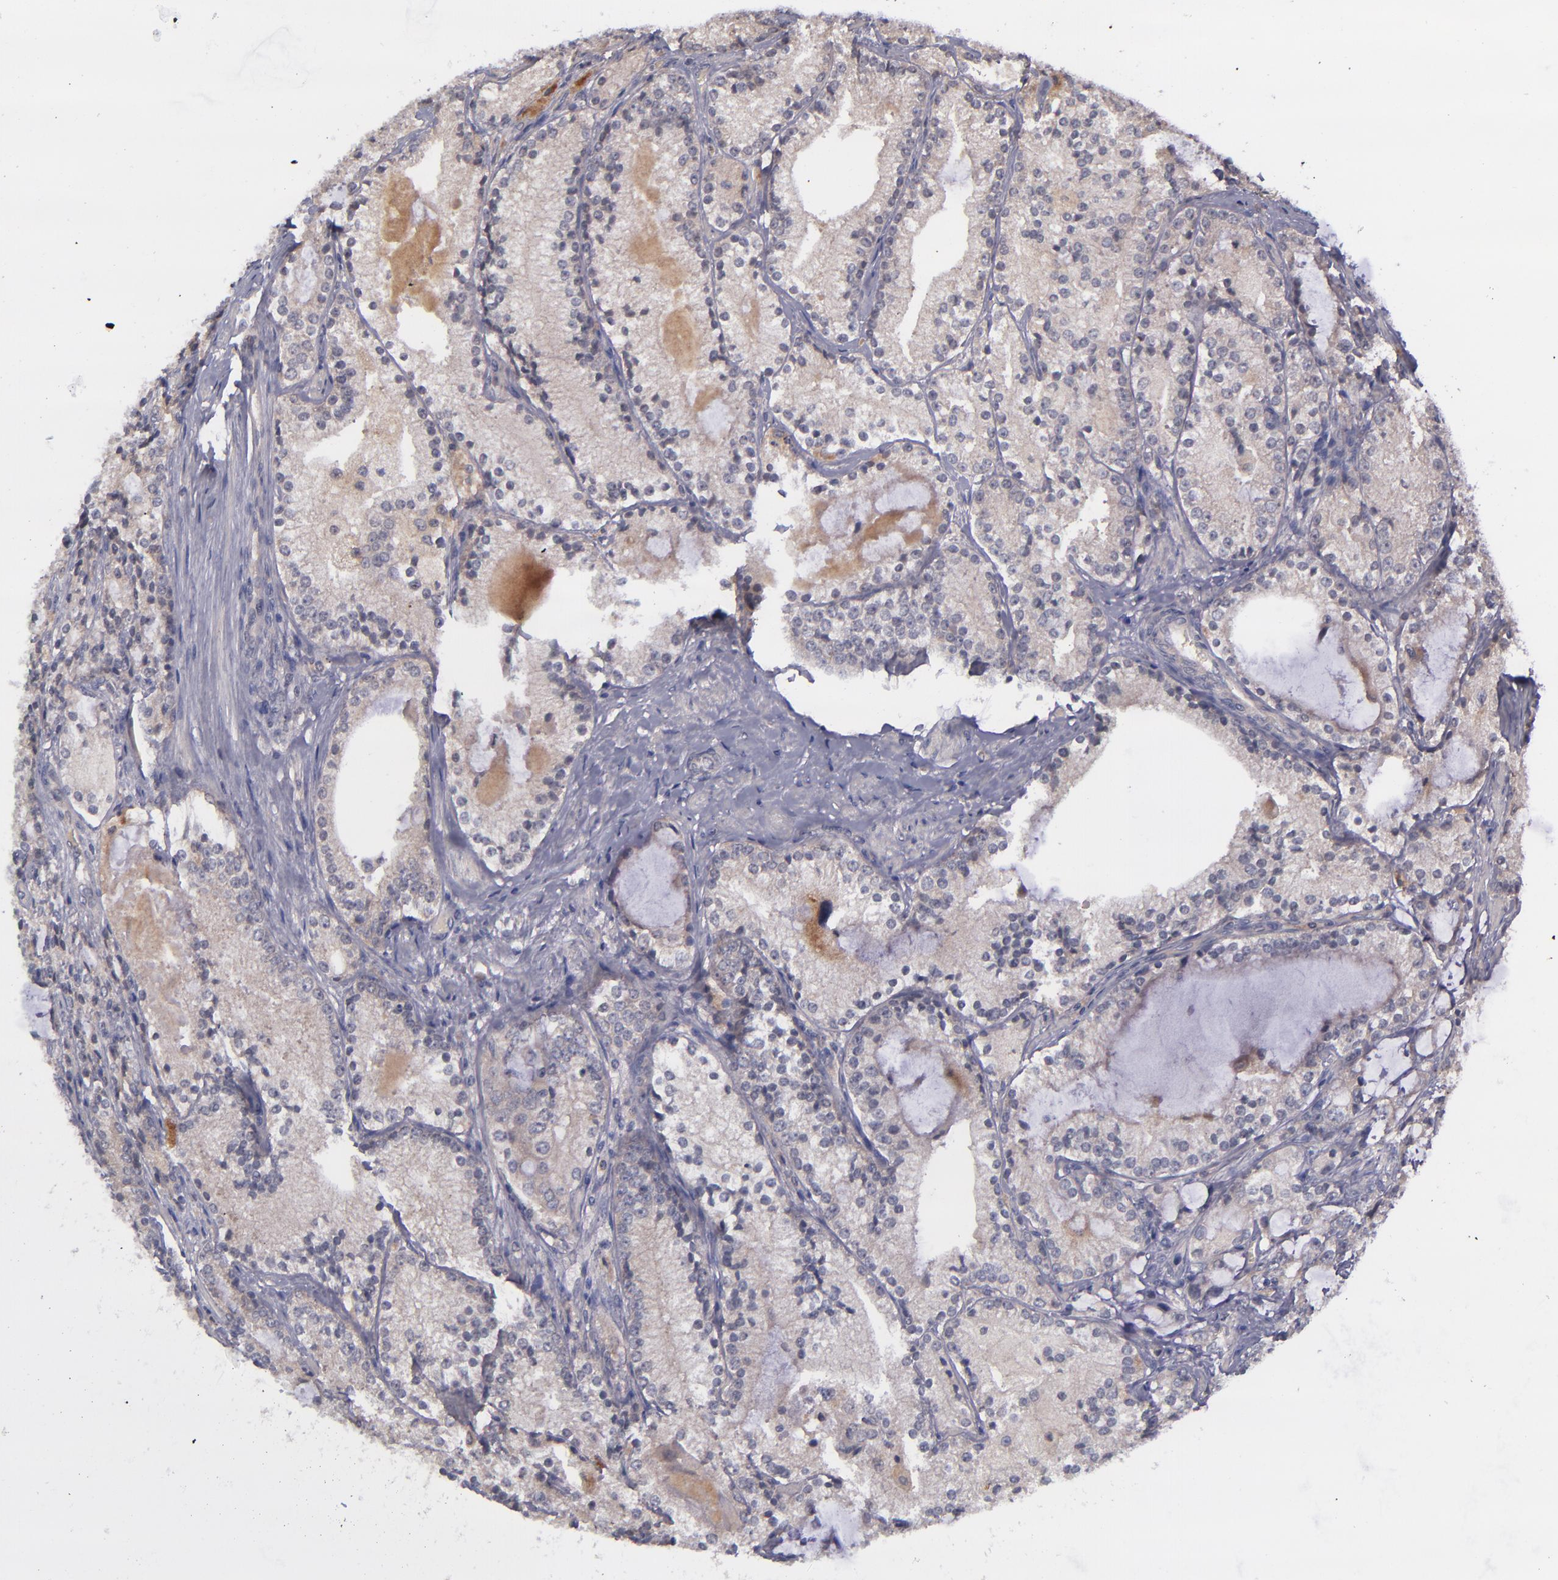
{"staining": {"intensity": "weak", "quantity": "25%-75%", "location": "cytoplasmic/membranous"}, "tissue": "prostate cancer", "cell_type": "Tumor cells", "image_type": "cancer", "snomed": [{"axis": "morphology", "description": "Adenocarcinoma, High grade"}, {"axis": "topography", "description": "Prostate"}], "caption": "Adenocarcinoma (high-grade) (prostate) stained with a brown dye reveals weak cytoplasmic/membranous positive staining in approximately 25%-75% of tumor cells.", "gene": "TSC2", "patient": {"sex": "male", "age": 63}}